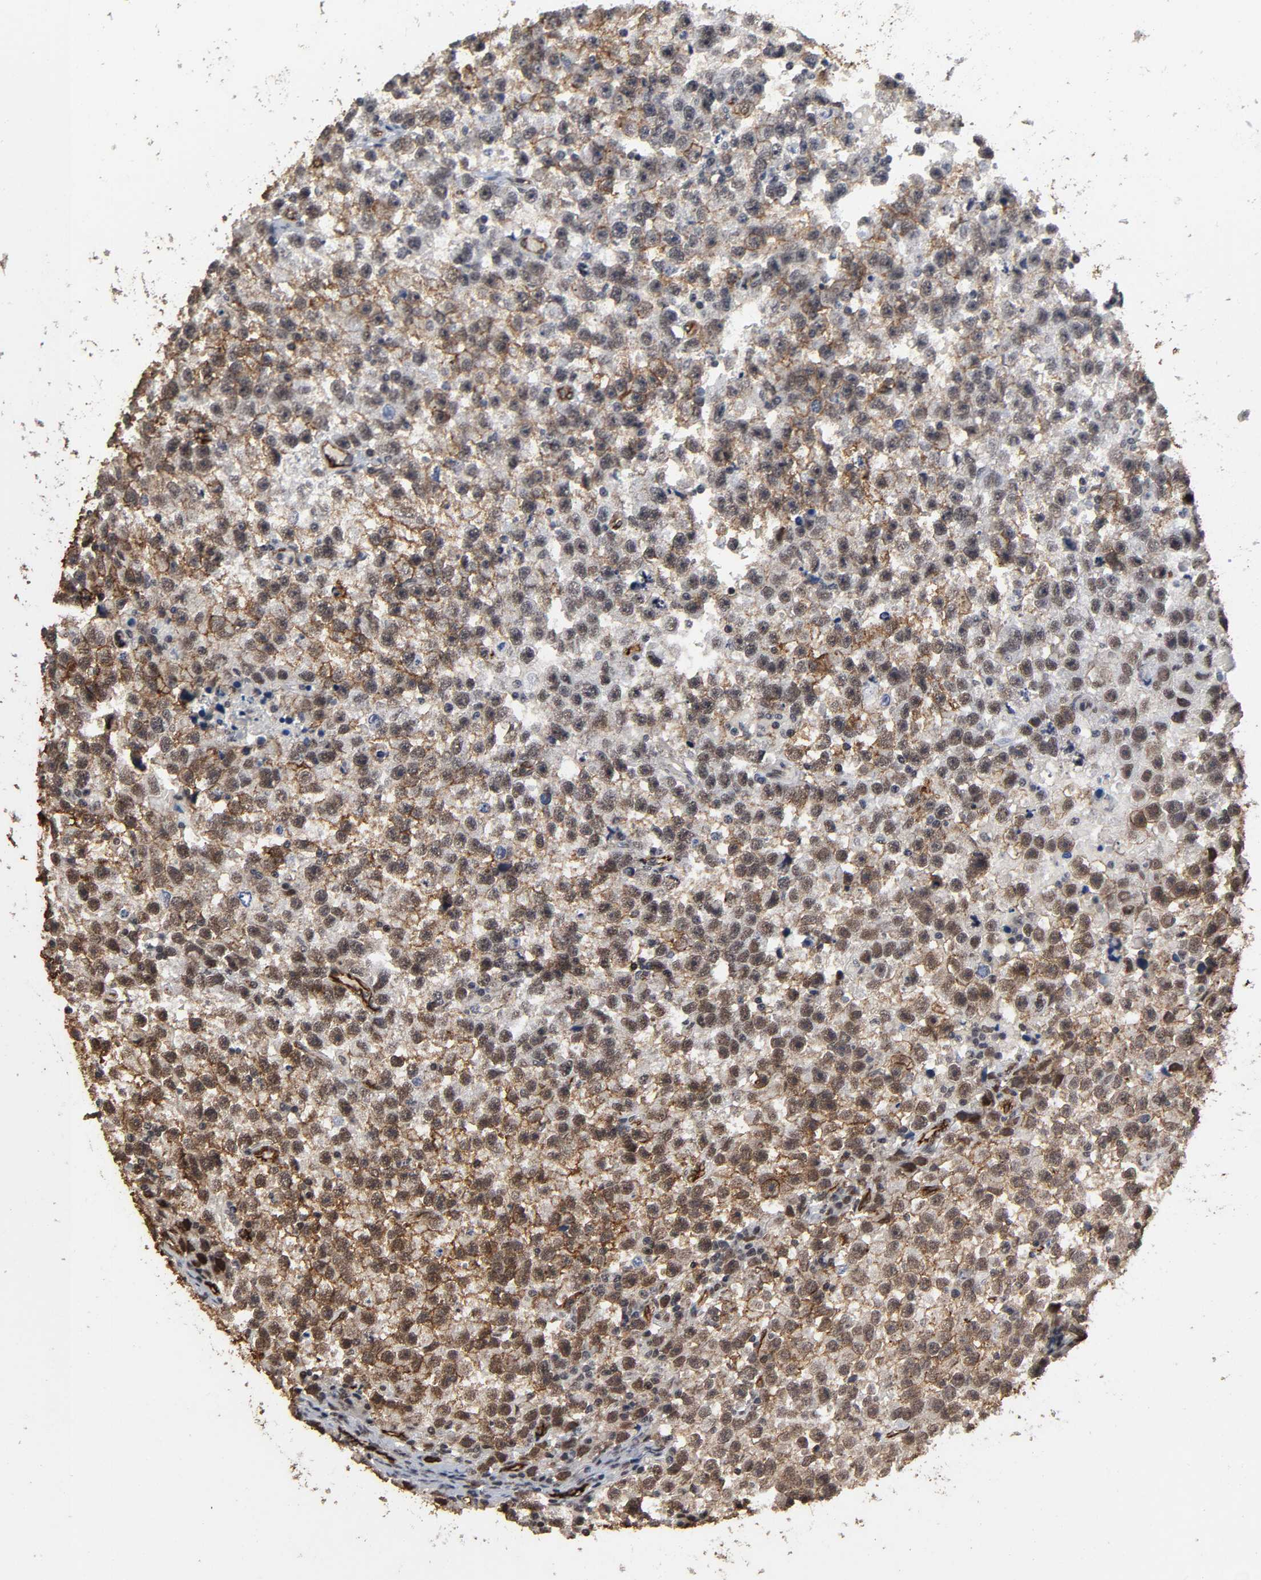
{"staining": {"intensity": "moderate", "quantity": "25%-75%", "location": "cytoplasmic/membranous,nuclear"}, "tissue": "testis cancer", "cell_type": "Tumor cells", "image_type": "cancer", "snomed": [{"axis": "morphology", "description": "Seminoma, NOS"}, {"axis": "topography", "description": "Testis"}], "caption": "Immunohistochemical staining of testis cancer exhibits moderate cytoplasmic/membranous and nuclear protein staining in about 25%-75% of tumor cells.", "gene": "AHNAK2", "patient": {"sex": "male", "age": 33}}